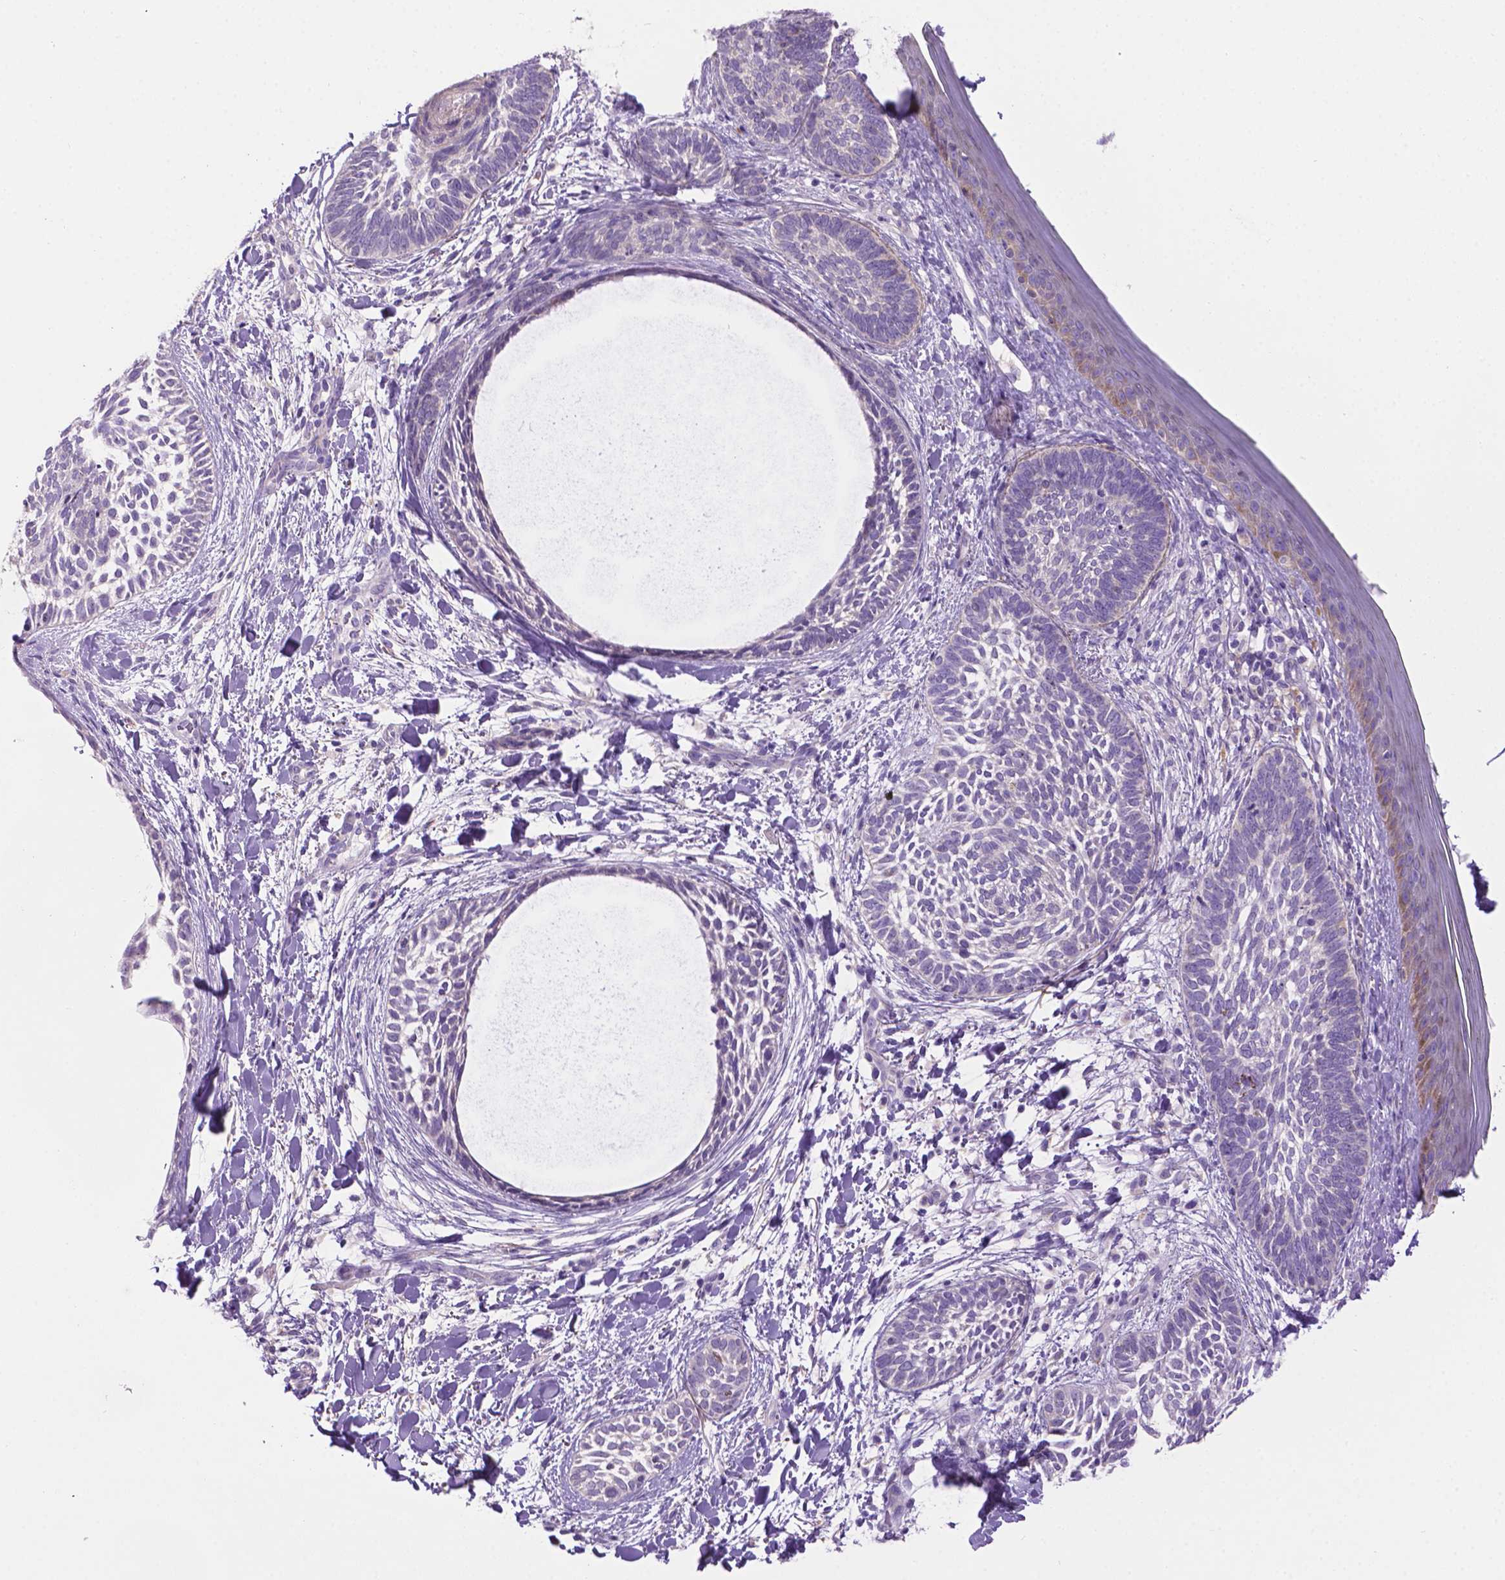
{"staining": {"intensity": "negative", "quantity": "none", "location": "none"}, "tissue": "skin cancer", "cell_type": "Tumor cells", "image_type": "cancer", "snomed": [{"axis": "morphology", "description": "Normal tissue, NOS"}, {"axis": "morphology", "description": "Basal cell carcinoma"}, {"axis": "topography", "description": "Skin"}], "caption": "High magnification brightfield microscopy of skin basal cell carcinoma stained with DAB (brown) and counterstained with hematoxylin (blue): tumor cells show no significant positivity.", "gene": "CDH7", "patient": {"sex": "male", "age": 46}}